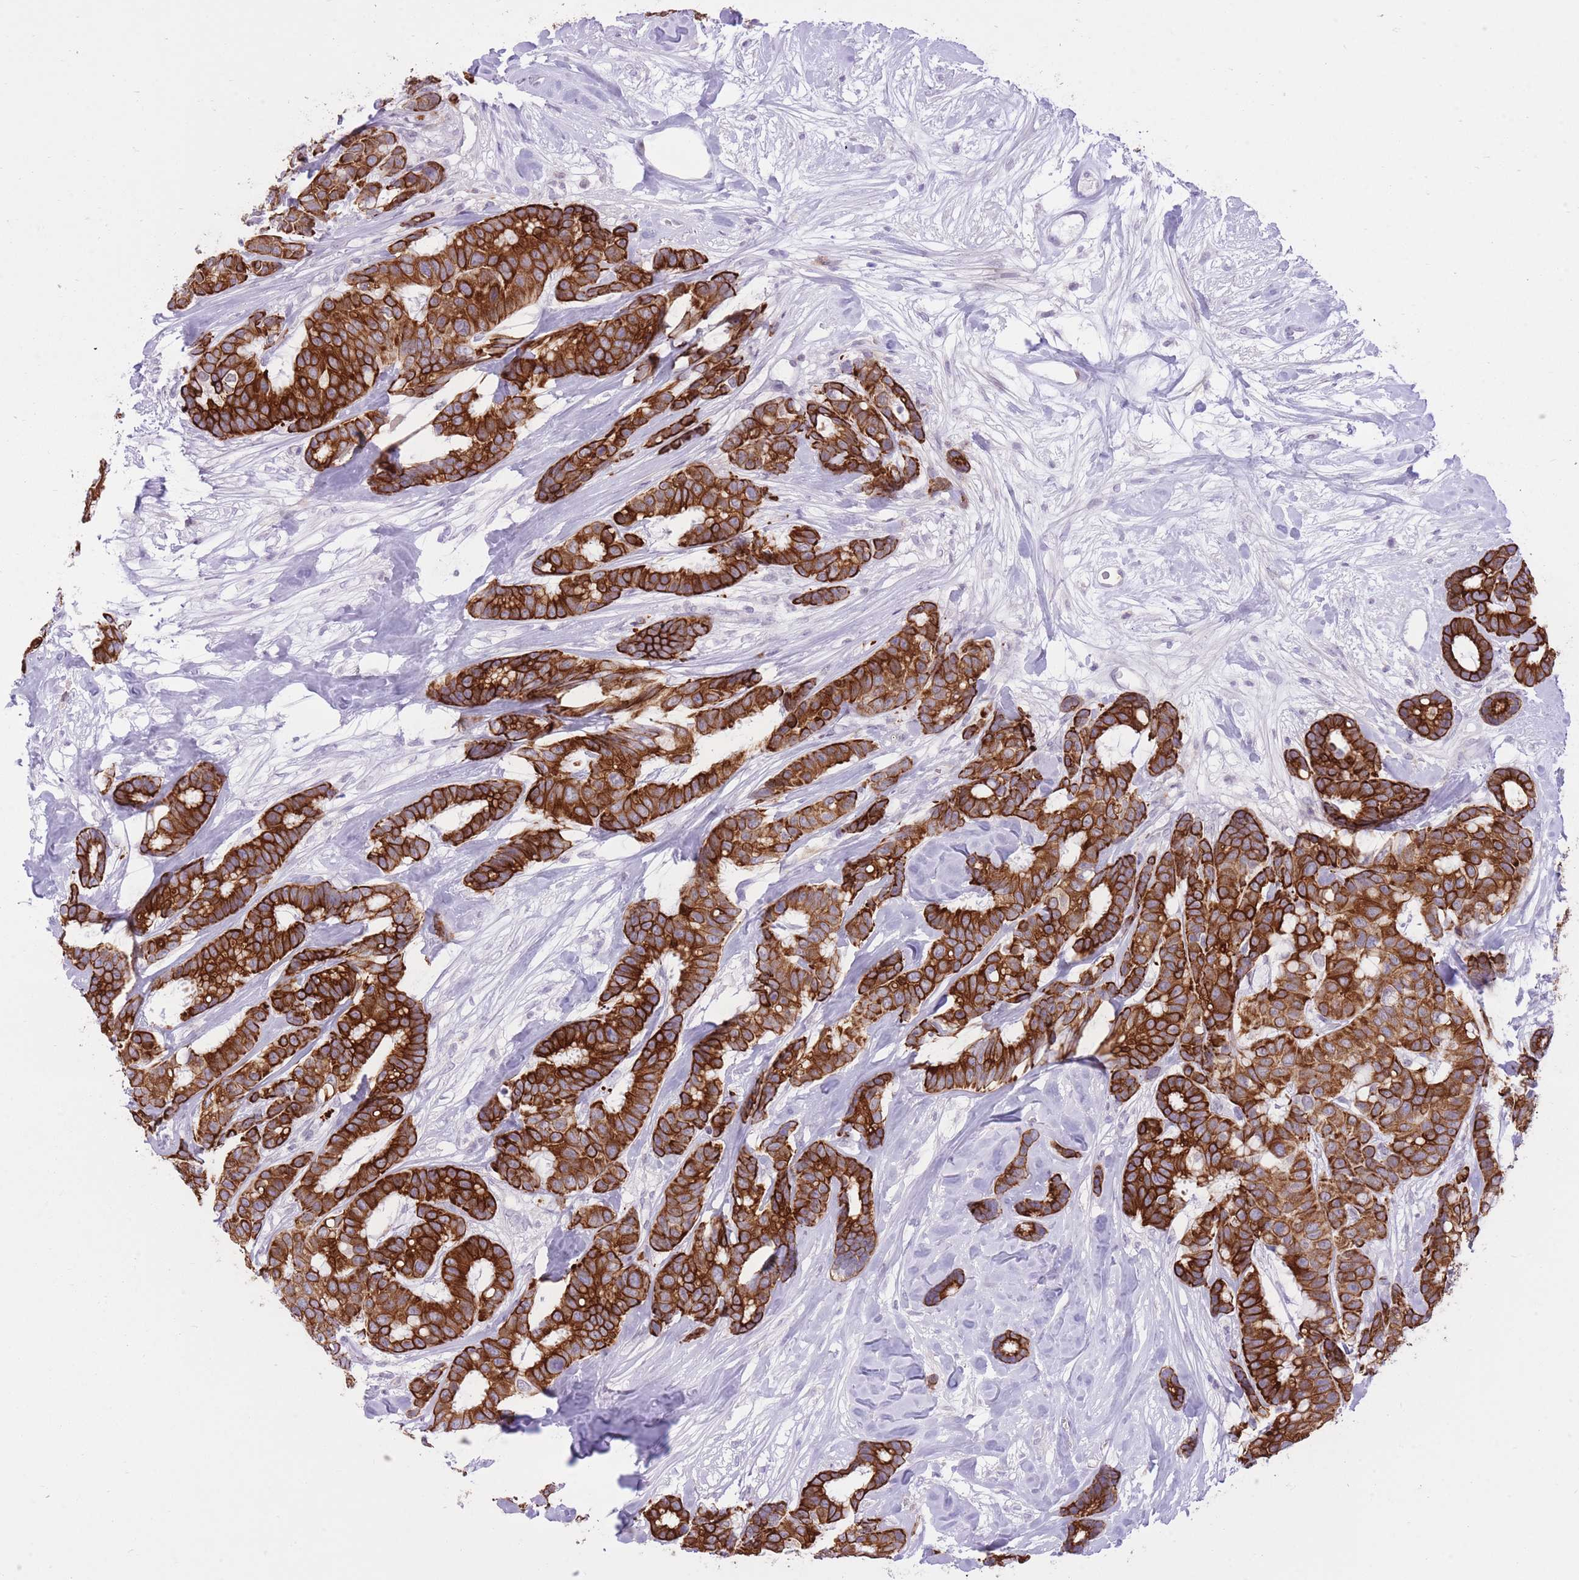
{"staining": {"intensity": "strong", "quantity": ">75%", "location": "cytoplasmic/membranous"}, "tissue": "breast cancer", "cell_type": "Tumor cells", "image_type": "cancer", "snomed": [{"axis": "morphology", "description": "Duct carcinoma"}, {"axis": "topography", "description": "Breast"}], "caption": "Breast infiltrating ductal carcinoma stained with DAB (3,3'-diaminobenzidine) IHC demonstrates high levels of strong cytoplasmic/membranous staining in about >75% of tumor cells.", "gene": "MEIS3", "patient": {"sex": "female", "age": 87}}